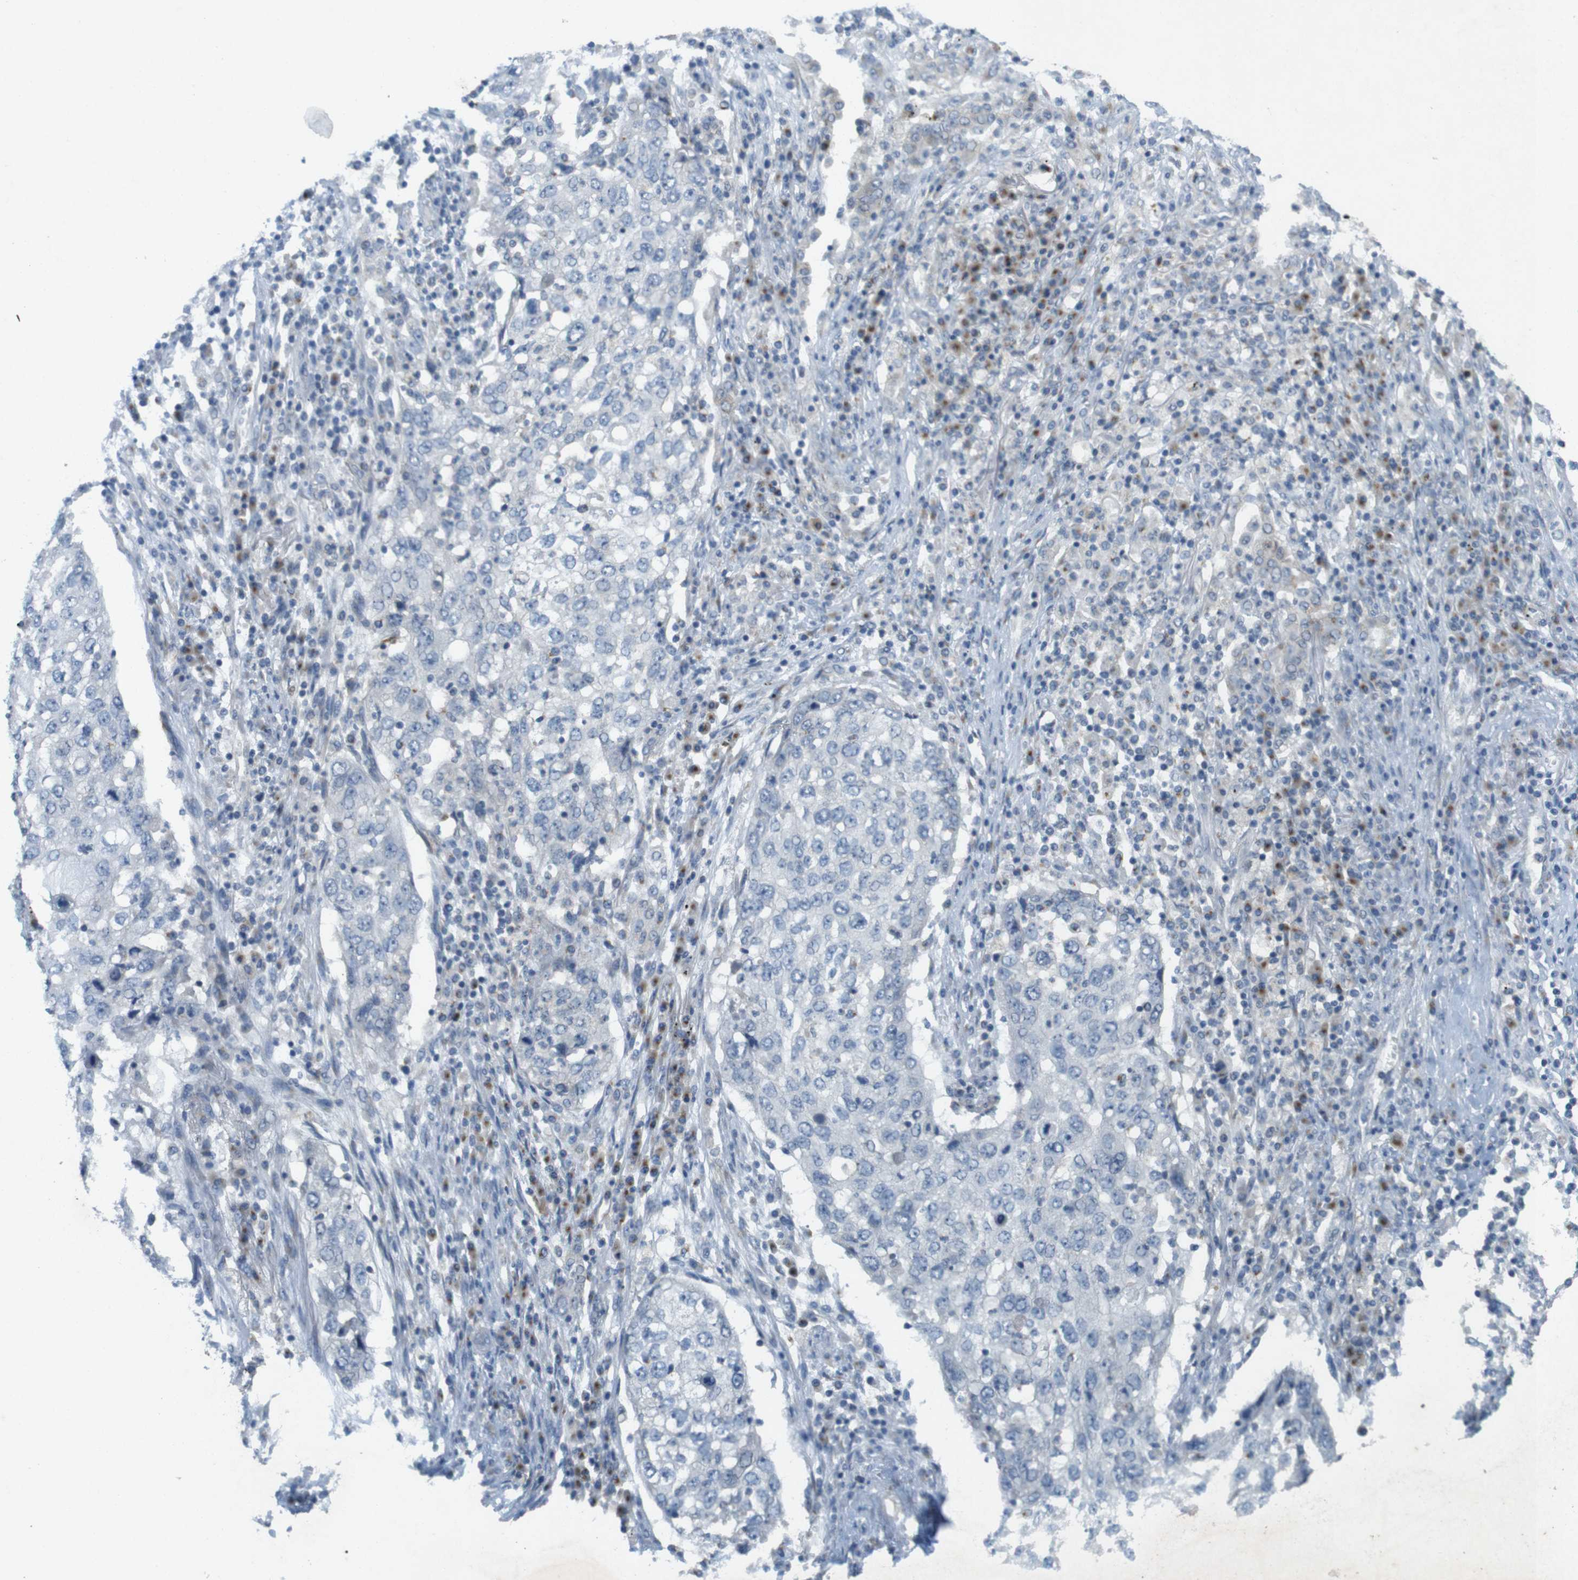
{"staining": {"intensity": "negative", "quantity": "none", "location": "none"}, "tissue": "lung cancer", "cell_type": "Tumor cells", "image_type": "cancer", "snomed": [{"axis": "morphology", "description": "Squamous cell carcinoma, NOS"}, {"axis": "topography", "description": "Lung"}], "caption": "Protein analysis of lung squamous cell carcinoma displays no significant positivity in tumor cells. (DAB (3,3'-diaminobenzidine) immunohistochemistry, high magnification).", "gene": "YIPF3", "patient": {"sex": "female", "age": 63}}